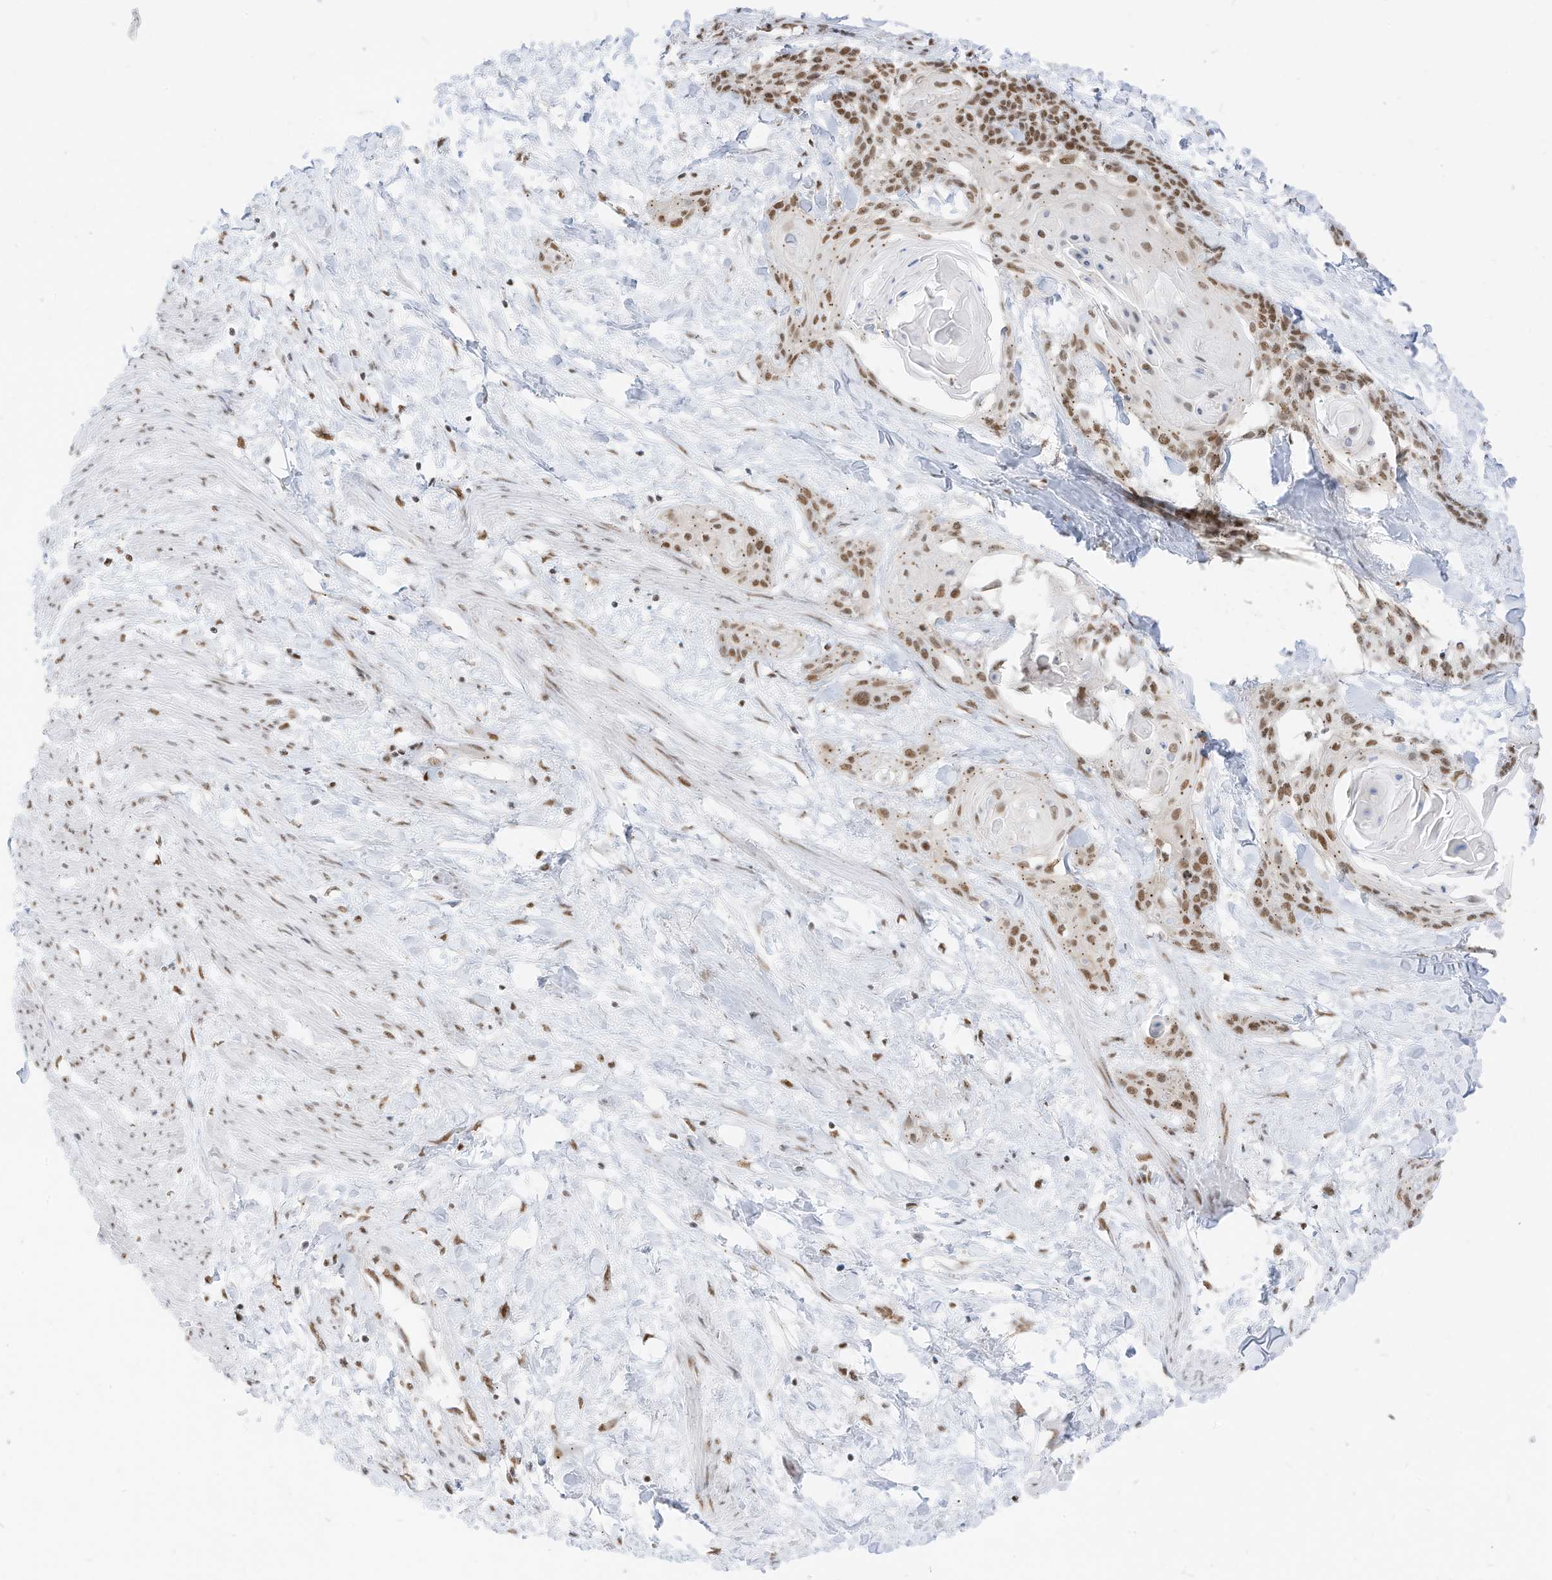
{"staining": {"intensity": "moderate", "quantity": ">75%", "location": "nuclear"}, "tissue": "cervical cancer", "cell_type": "Tumor cells", "image_type": "cancer", "snomed": [{"axis": "morphology", "description": "Squamous cell carcinoma, NOS"}, {"axis": "topography", "description": "Cervix"}], "caption": "There is medium levels of moderate nuclear expression in tumor cells of squamous cell carcinoma (cervical), as demonstrated by immunohistochemical staining (brown color).", "gene": "SMARCA2", "patient": {"sex": "female", "age": 57}}